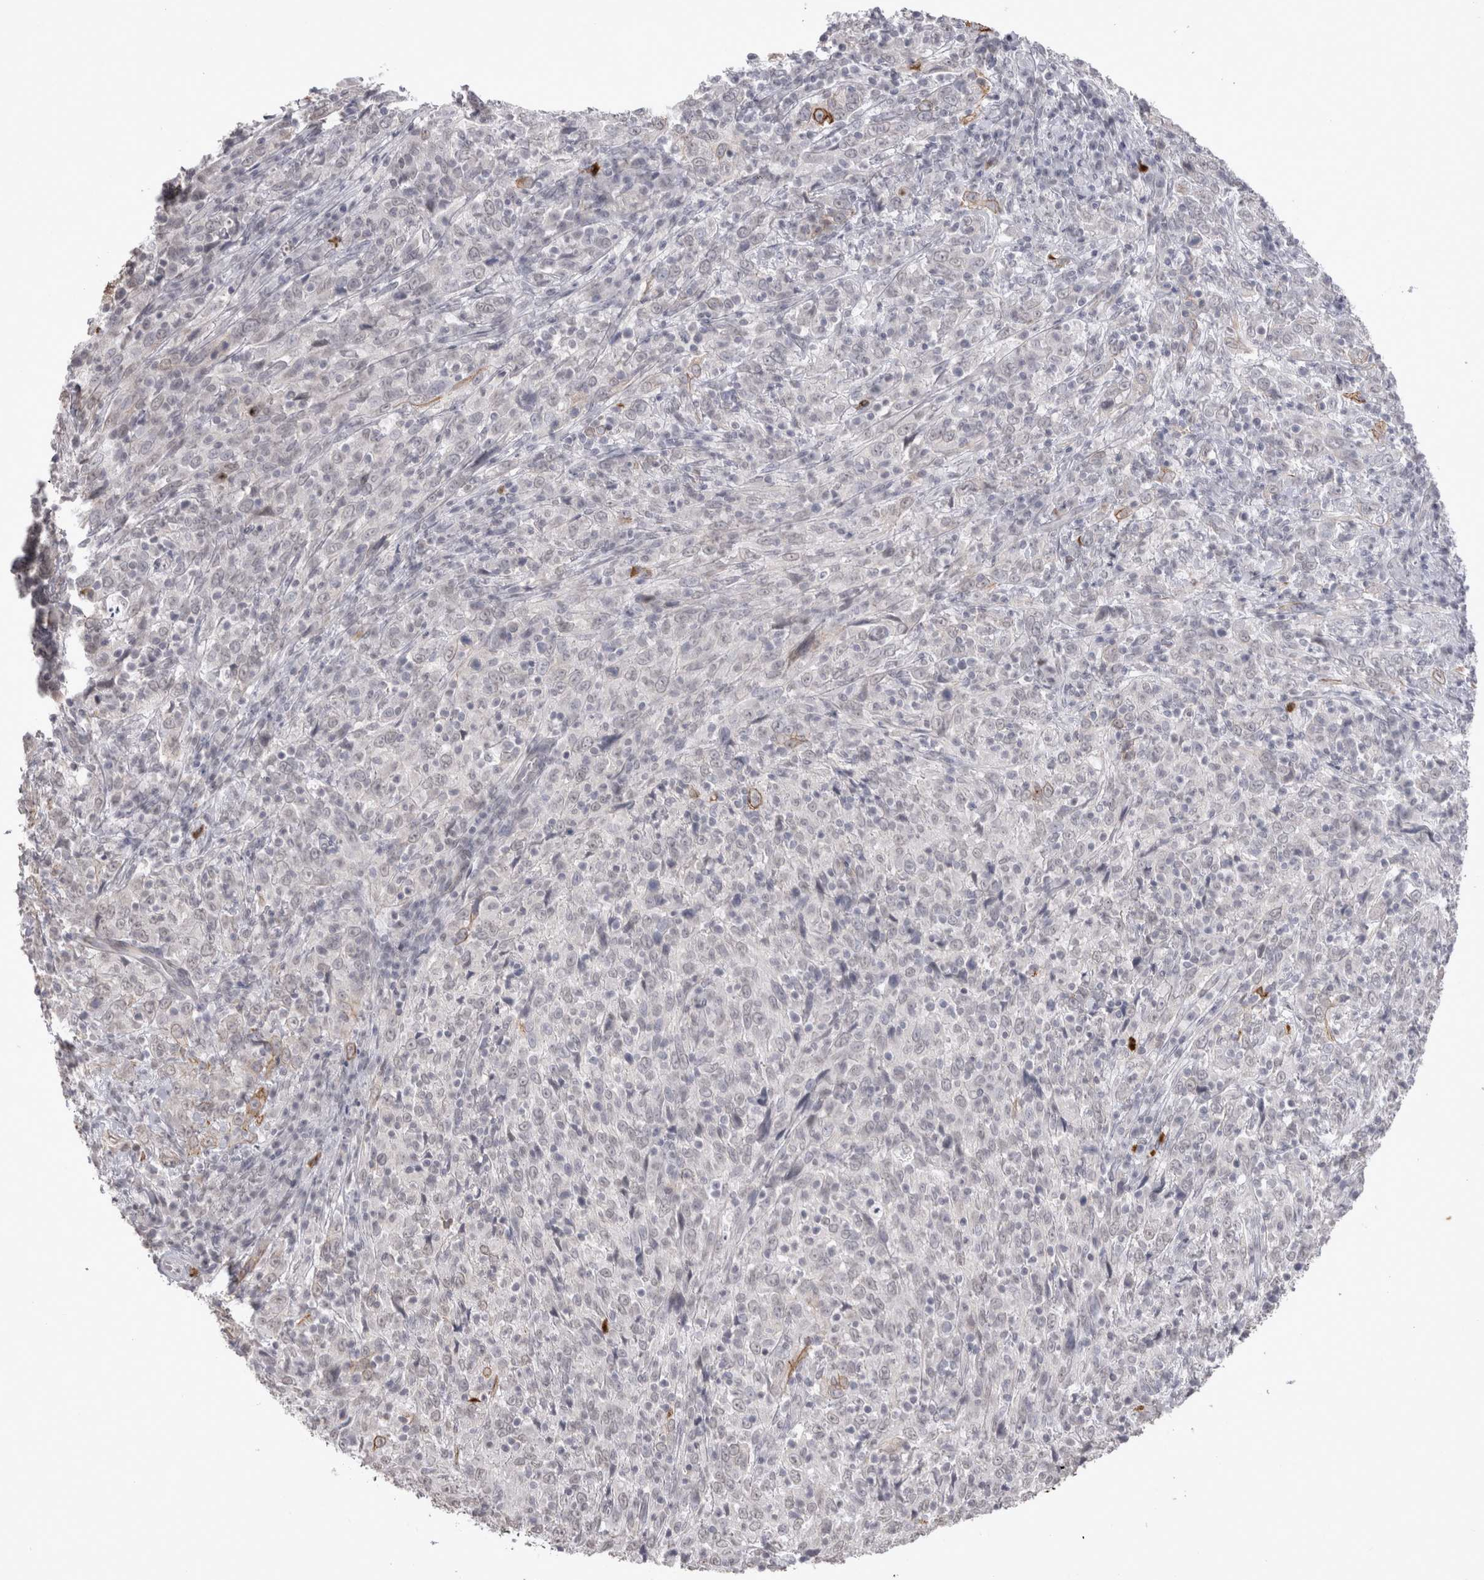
{"staining": {"intensity": "moderate", "quantity": "<25%", "location": "cytoplasmic/membranous"}, "tissue": "cervical cancer", "cell_type": "Tumor cells", "image_type": "cancer", "snomed": [{"axis": "morphology", "description": "Squamous cell carcinoma, NOS"}, {"axis": "topography", "description": "Cervix"}], "caption": "Protein positivity by immunohistochemistry (IHC) demonstrates moderate cytoplasmic/membranous staining in about <25% of tumor cells in cervical cancer.", "gene": "DDX4", "patient": {"sex": "female", "age": 46}}